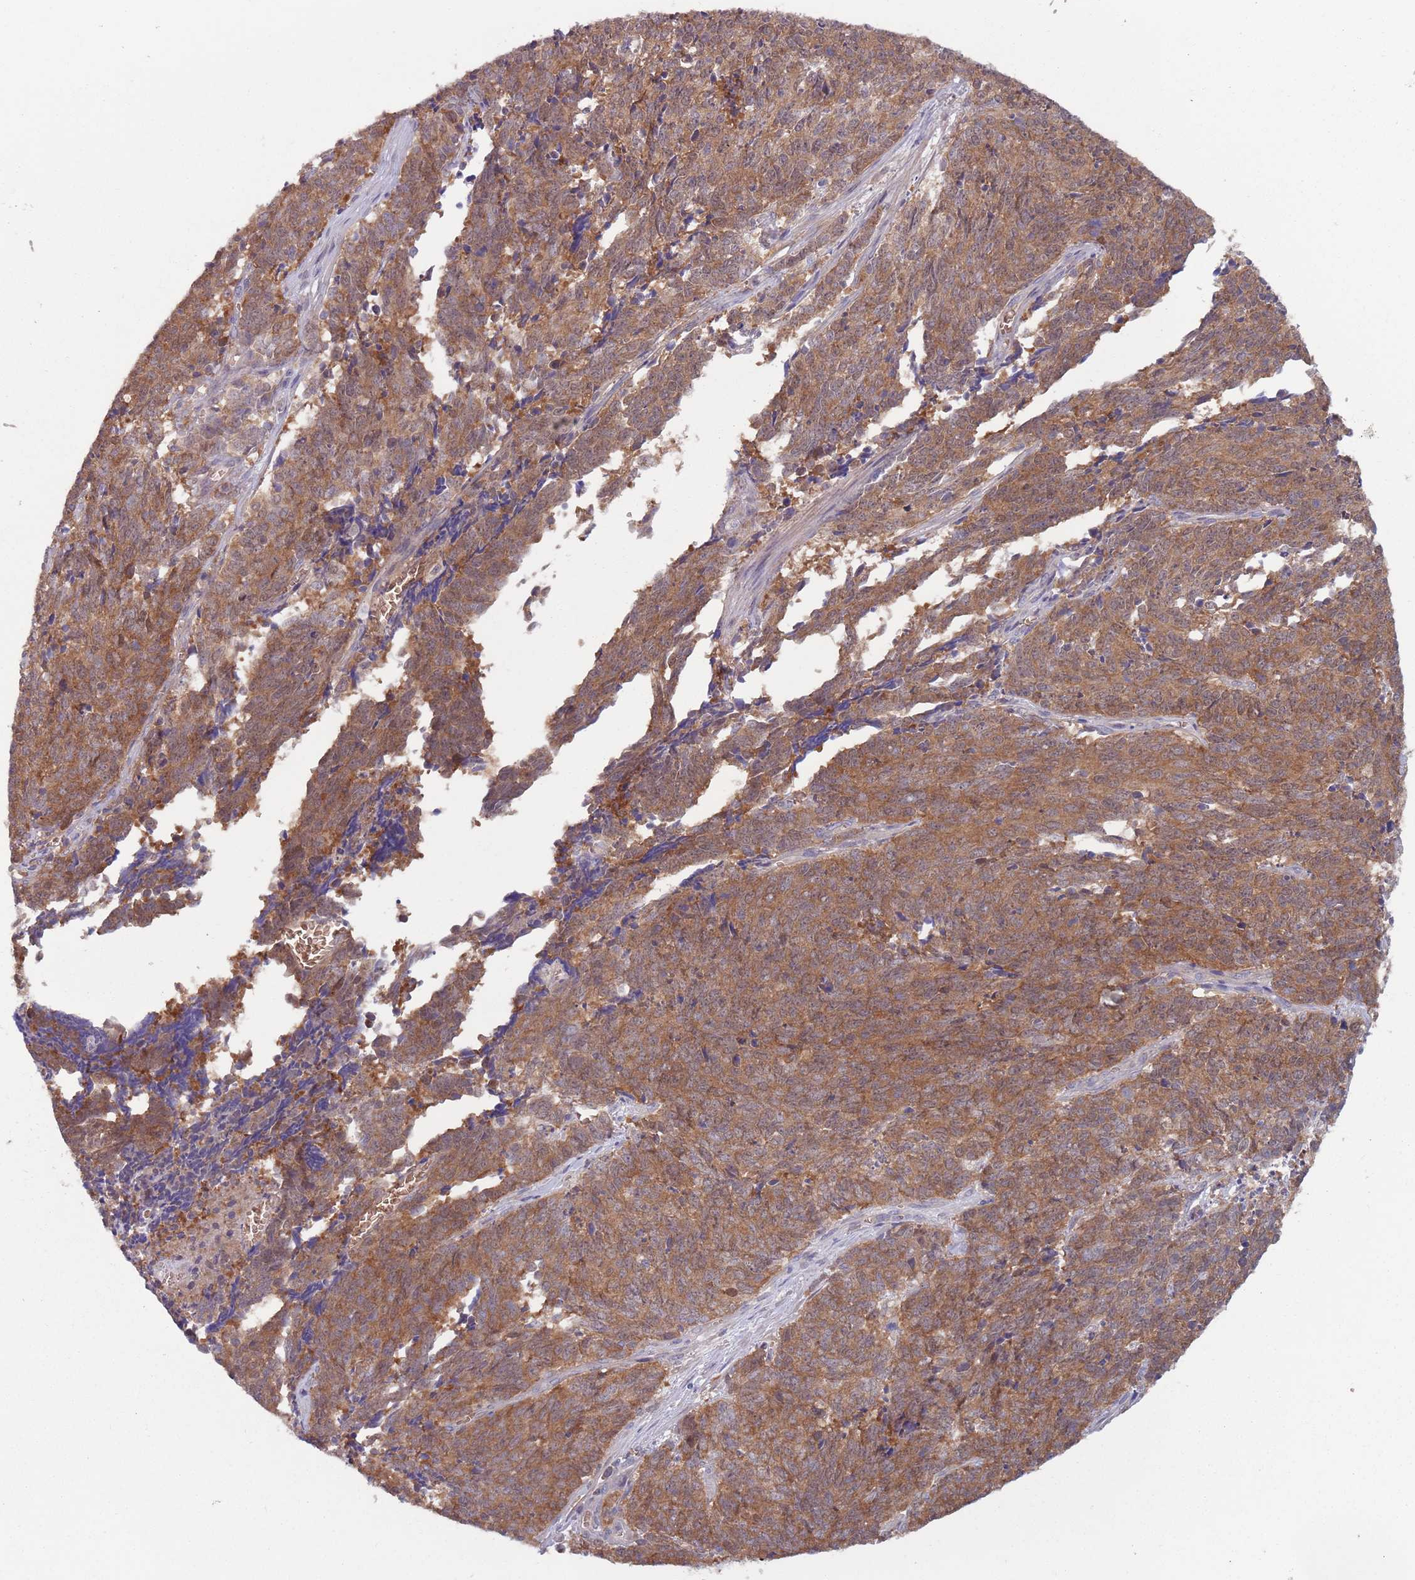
{"staining": {"intensity": "strong", "quantity": ">75%", "location": "cytoplasmic/membranous"}, "tissue": "cervical cancer", "cell_type": "Tumor cells", "image_type": "cancer", "snomed": [{"axis": "morphology", "description": "Squamous cell carcinoma, NOS"}, {"axis": "topography", "description": "Cervix"}], "caption": "A high-resolution image shows IHC staining of squamous cell carcinoma (cervical), which demonstrates strong cytoplasmic/membranous expression in about >75% of tumor cells.", "gene": "CLNS1A", "patient": {"sex": "female", "age": 29}}